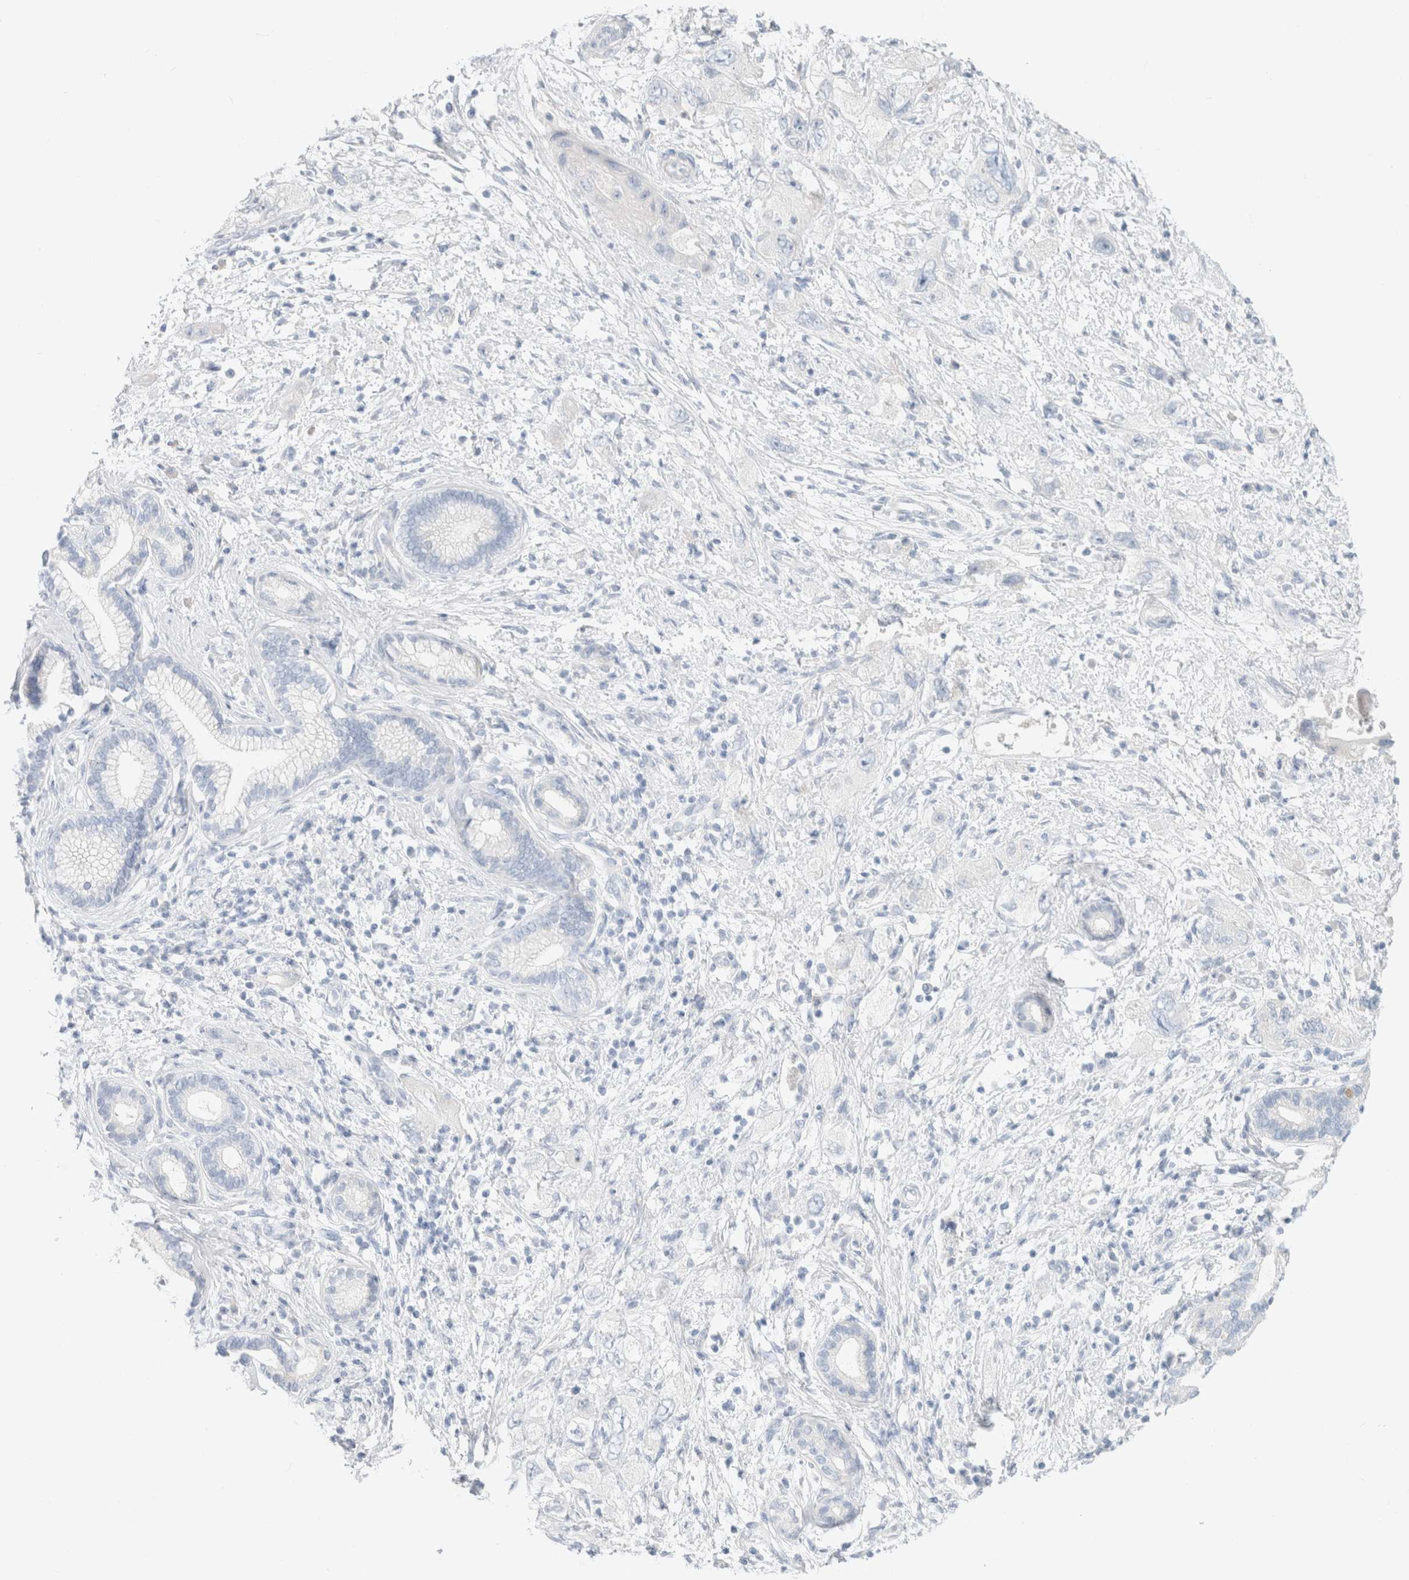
{"staining": {"intensity": "negative", "quantity": "none", "location": "none"}, "tissue": "pancreatic cancer", "cell_type": "Tumor cells", "image_type": "cancer", "snomed": [{"axis": "morphology", "description": "Adenocarcinoma, NOS"}, {"axis": "topography", "description": "Pancreas"}], "caption": "Tumor cells show no significant expression in pancreatic cancer.", "gene": "CPQ", "patient": {"sex": "female", "age": 73}}